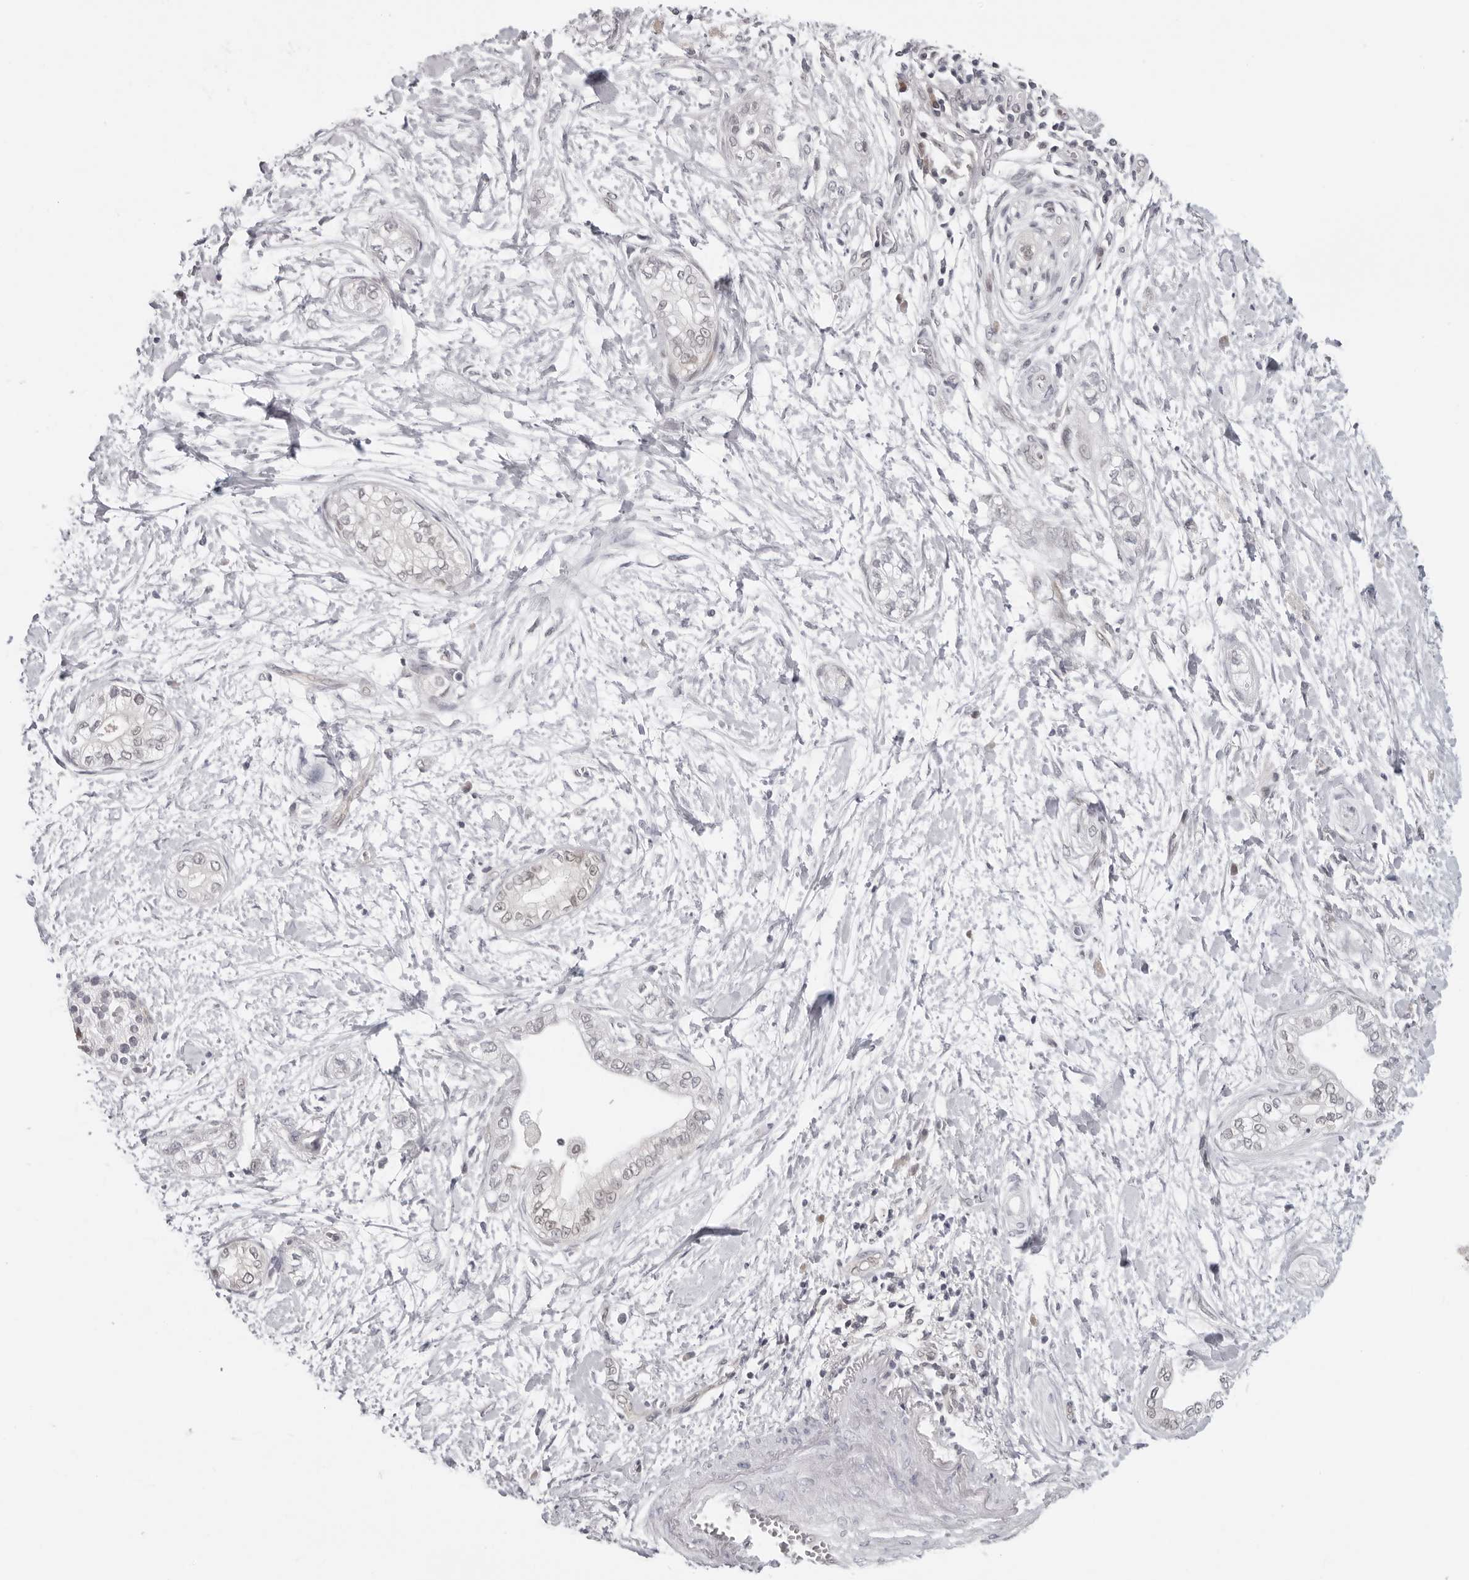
{"staining": {"intensity": "negative", "quantity": "none", "location": "none"}, "tissue": "pancreatic cancer", "cell_type": "Tumor cells", "image_type": "cancer", "snomed": [{"axis": "morphology", "description": "Adenocarcinoma, NOS"}, {"axis": "topography", "description": "Pancreas"}], "caption": "DAB (3,3'-diaminobenzidine) immunohistochemical staining of human adenocarcinoma (pancreatic) exhibits no significant positivity in tumor cells.", "gene": "CASP7", "patient": {"sex": "male", "age": 68}}